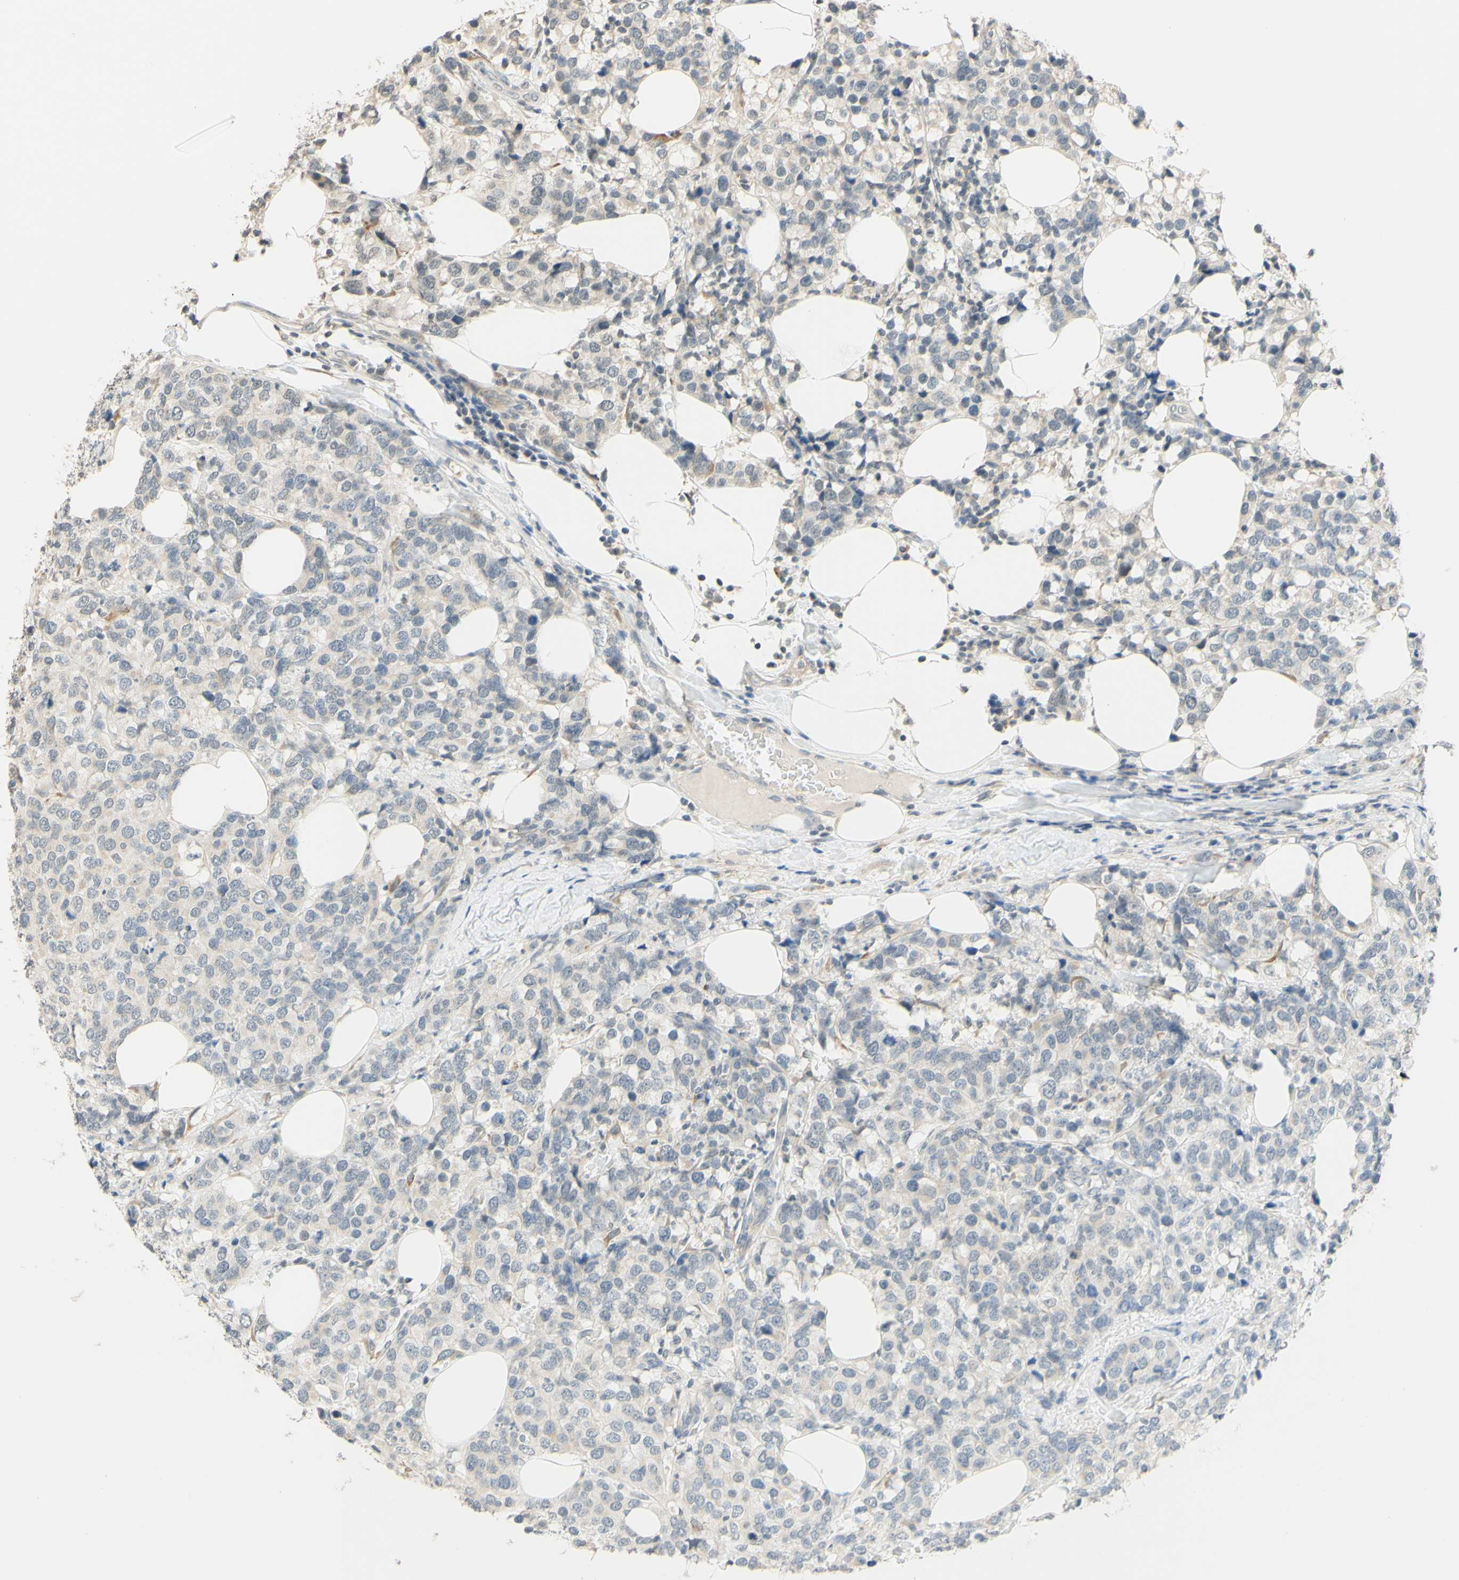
{"staining": {"intensity": "negative", "quantity": "none", "location": "none"}, "tissue": "breast cancer", "cell_type": "Tumor cells", "image_type": "cancer", "snomed": [{"axis": "morphology", "description": "Lobular carcinoma"}, {"axis": "topography", "description": "Breast"}], "caption": "Immunohistochemistry photomicrograph of neoplastic tissue: human breast lobular carcinoma stained with DAB shows no significant protein positivity in tumor cells. Nuclei are stained in blue.", "gene": "MAG", "patient": {"sex": "female", "age": 59}}